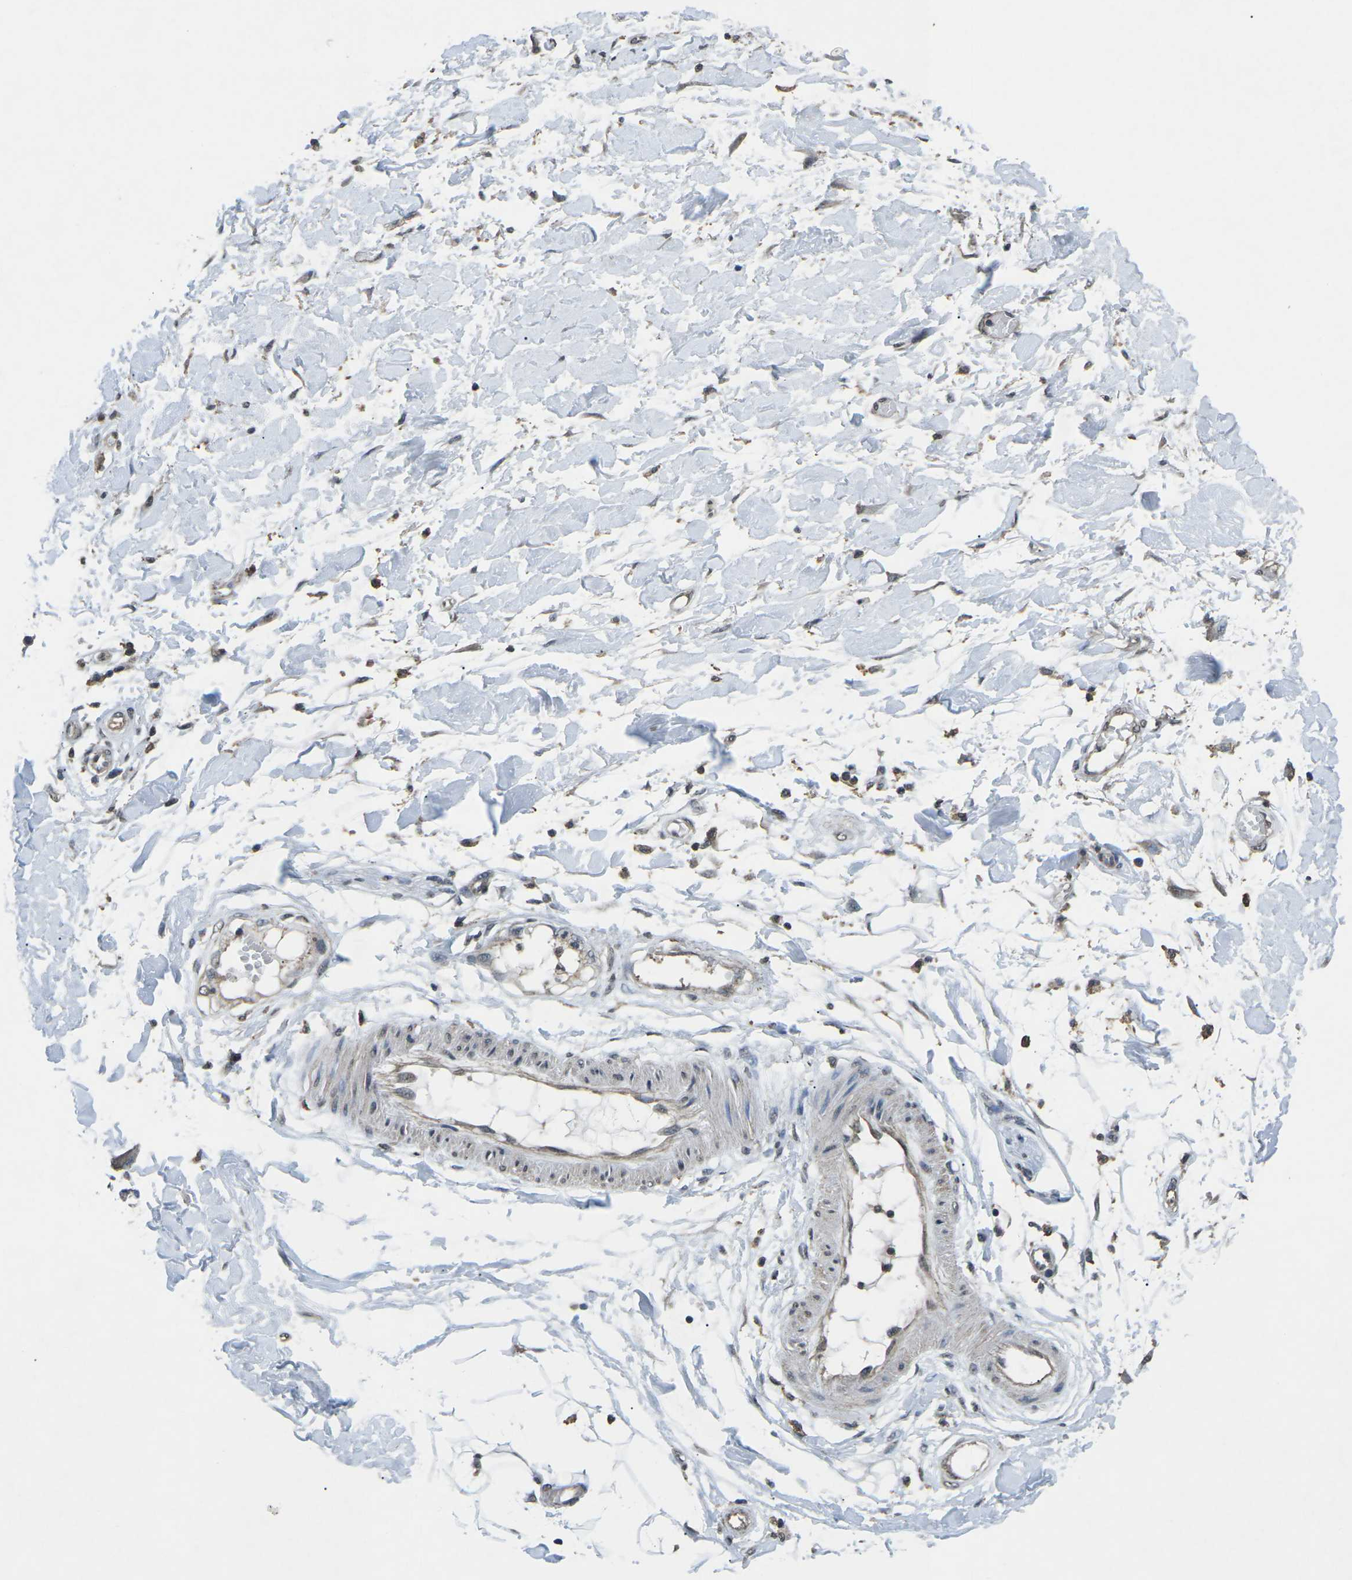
{"staining": {"intensity": "weak", "quantity": "25%-75%", "location": "cytoplasmic/membranous"}, "tissue": "adipose tissue", "cell_type": "Adipocytes", "image_type": "normal", "snomed": [{"axis": "morphology", "description": "Normal tissue, NOS"}, {"axis": "morphology", "description": "Squamous cell carcinoma, NOS"}, {"axis": "topography", "description": "Skin"}, {"axis": "topography", "description": "Peripheral nerve tissue"}], "caption": "Weak cytoplasmic/membranous expression is present in approximately 25%-75% of adipocytes in unremarkable adipose tissue. (DAB (3,3'-diaminobenzidine) = brown stain, brightfield microscopy at high magnification).", "gene": "TFR2", "patient": {"sex": "male", "age": 83}}